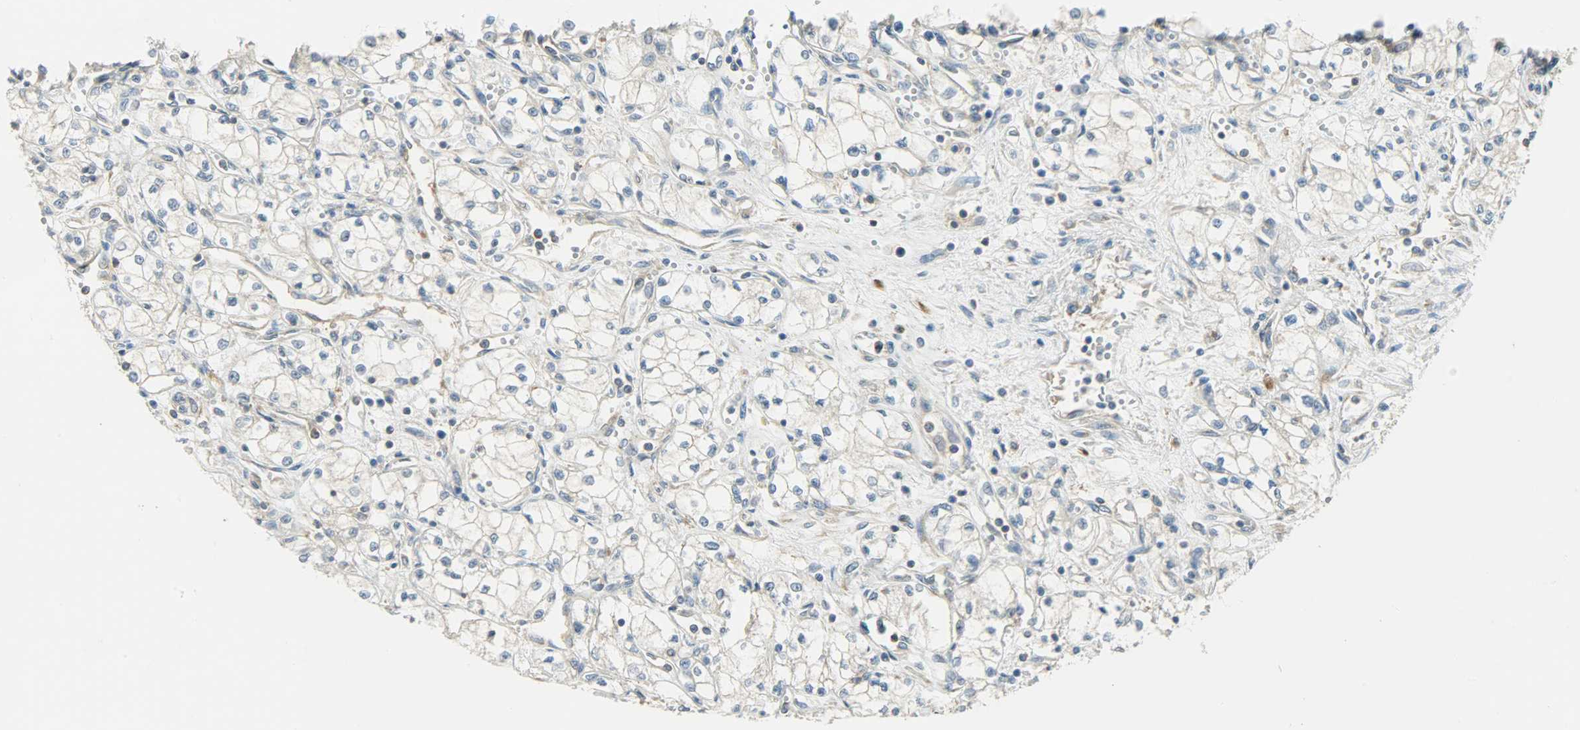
{"staining": {"intensity": "weak", "quantity": "25%-75%", "location": "cytoplasmic/membranous"}, "tissue": "renal cancer", "cell_type": "Tumor cells", "image_type": "cancer", "snomed": [{"axis": "morphology", "description": "Normal tissue, NOS"}, {"axis": "morphology", "description": "Adenocarcinoma, NOS"}, {"axis": "topography", "description": "Kidney"}], "caption": "Renal adenocarcinoma tissue demonstrates weak cytoplasmic/membranous staining in about 25%-75% of tumor cells Nuclei are stained in blue.", "gene": "TSC22D2", "patient": {"sex": "male", "age": 59}}